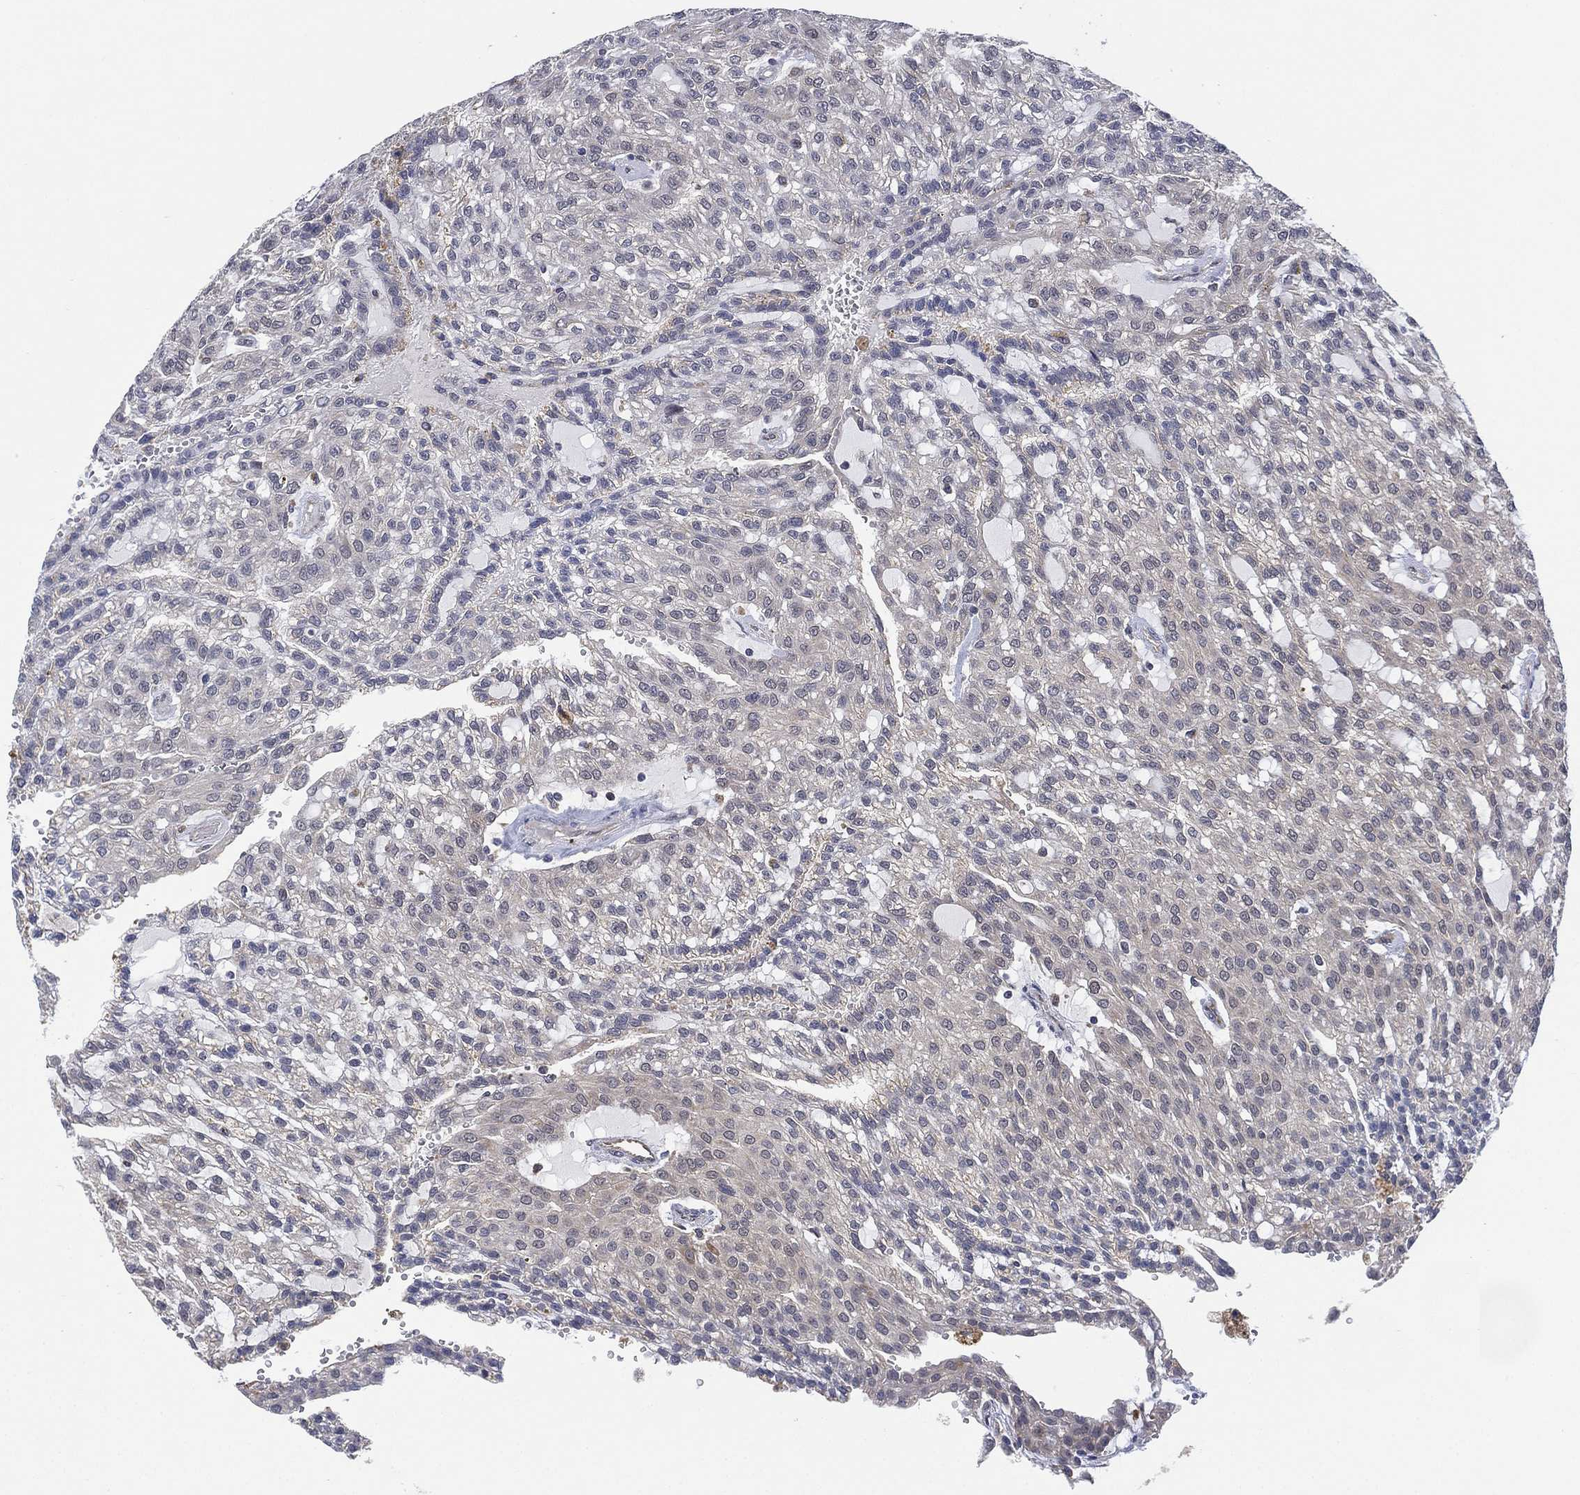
{"staining": {"intensity": "negative", "quantity": "none", "location": "none"}, "tissue": "renal cancer", "cell_type": "Tumor cells", "image_type": "cancer", "snomed": [{"axis": "morphology", "description": "Adenocarcinoma, NOS"}, {"axis": "topography", "description": "Kidney"}], "caption": "Human adenocarcinoma (renal) stained for a protein using immunohistochemistry (IHC) shows no expression in tumor cells.", "gene": "FES", "patient": {"sex": "male", "age": 63}}